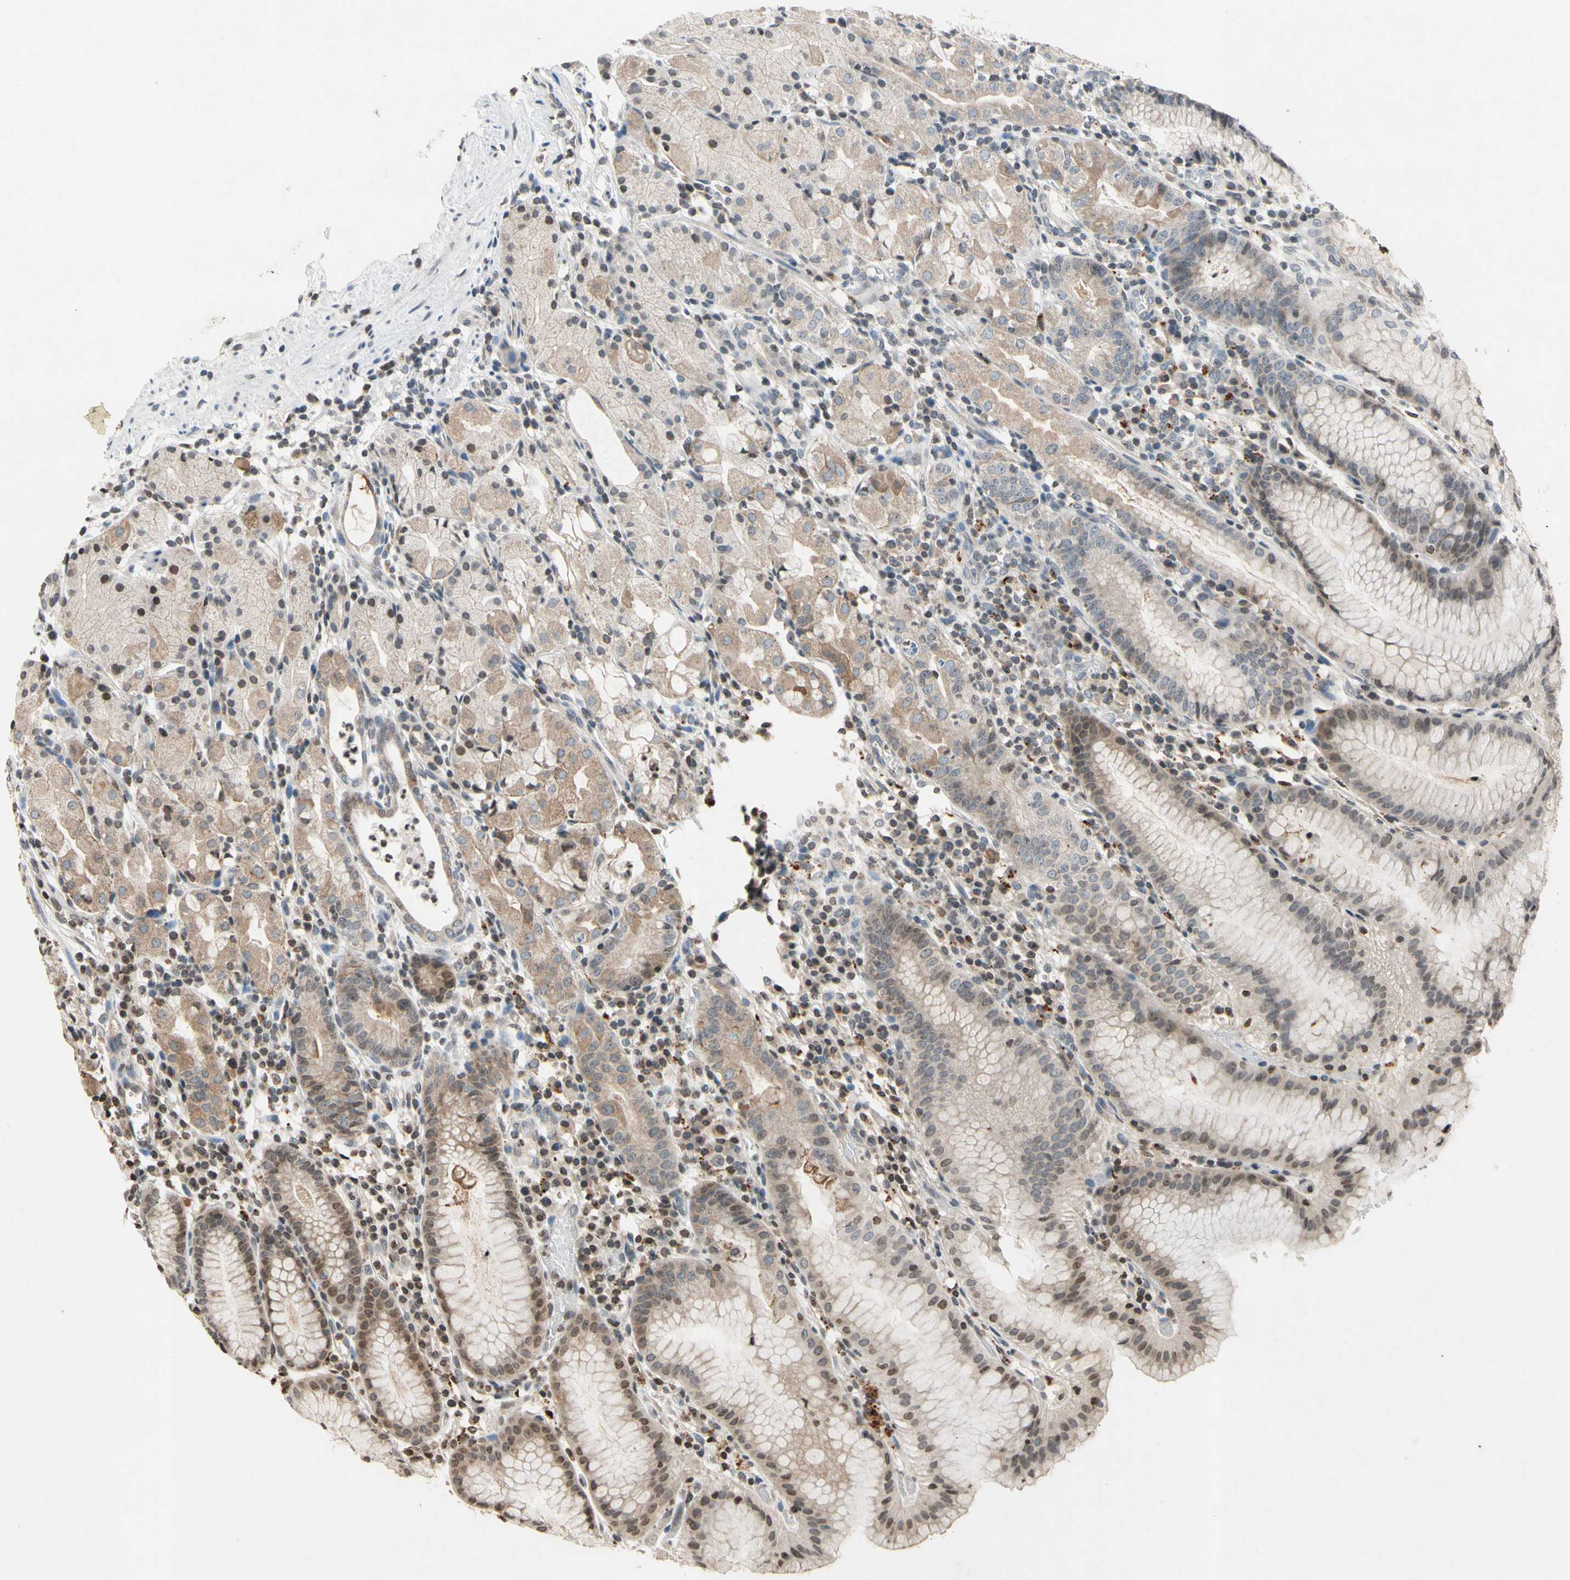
{"staining": {"intensity": "moderate", "quantity": ">75%", "location": "cytoplasmic/membranous,nuclear"}, "tissue": "stomach", "cell_type": "Glandular cells", "image_type": "normal", "snomed": [{"axis": "morphology", "description": "Normal tissue, NOS"}, {"axis": "topography", "description": "Stomach"}, {"axis": "topography", "description": "Stomach, lower"}], "caption": "Immunohistochemical staining of benign stomach displays moderate cytoplasmic/membranous,nuclear protein expression in about >75% of glandular cells.", "gene": "CLDN11", "patient": {"sex": "female", "age": 75}}